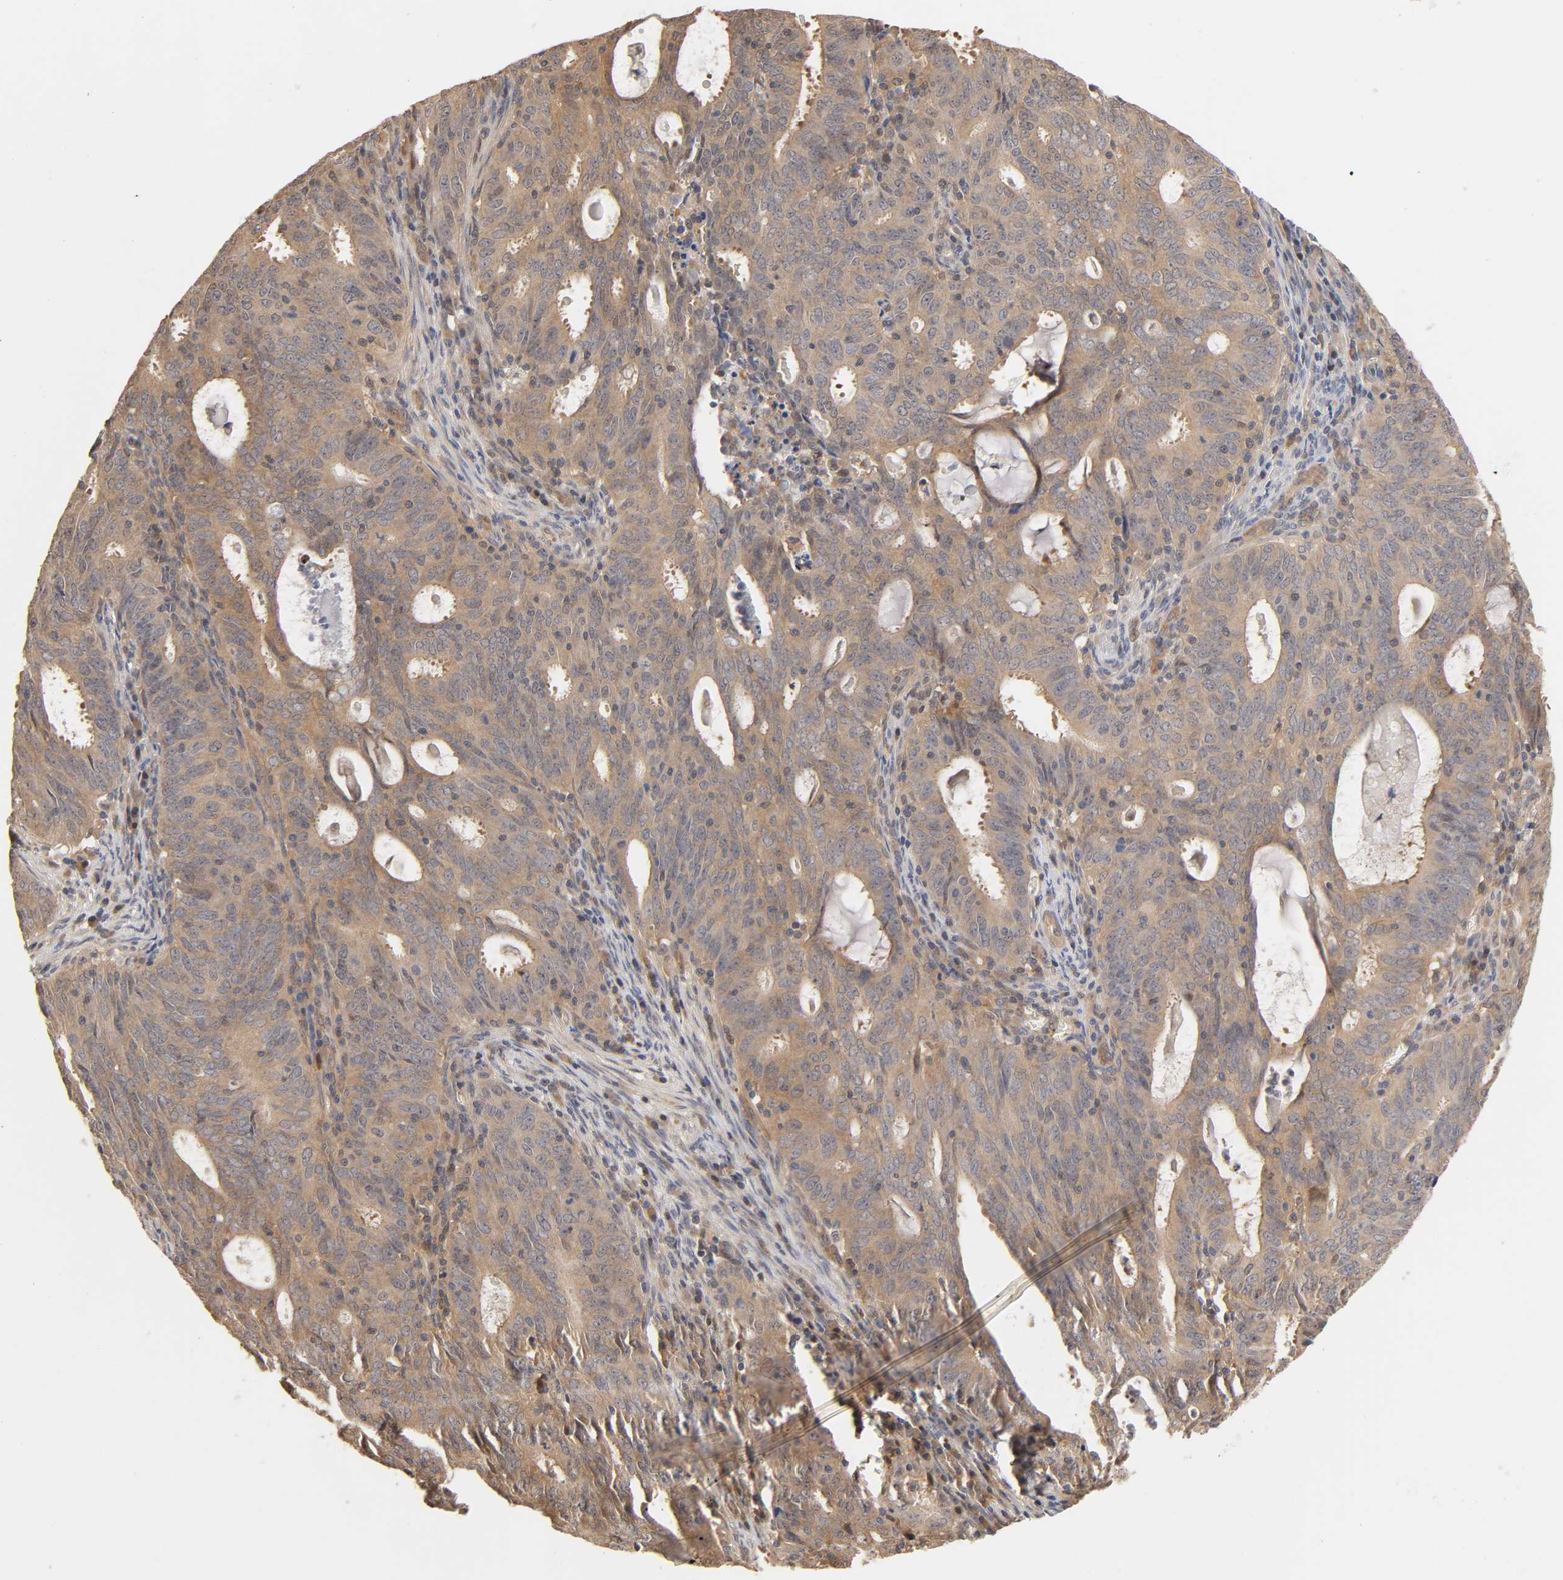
{"staining": {"intensity": "weak", "quantity": ">75%", "location": "cytoplasmic/membranous"}, "tissue": "cervical cancer", "cell_type": "Tumor cells", "image_type": "cancer", "snomed": [{"axis": "morphology", "description": "Adenocarcinoma, NOS"}, {"axis": "topography", "description": "Cervix"}], "caption": "Cervical cancer (adenocarcinoma) stained with DAB (3,3'-diaminobenzidine) IHC reveals low levels of weak cytoplasmic/membranous positivity in approximately >75% of tumor cells.", "gene": "PDE5A", "patient": {"sex": "female", "age": 44}}